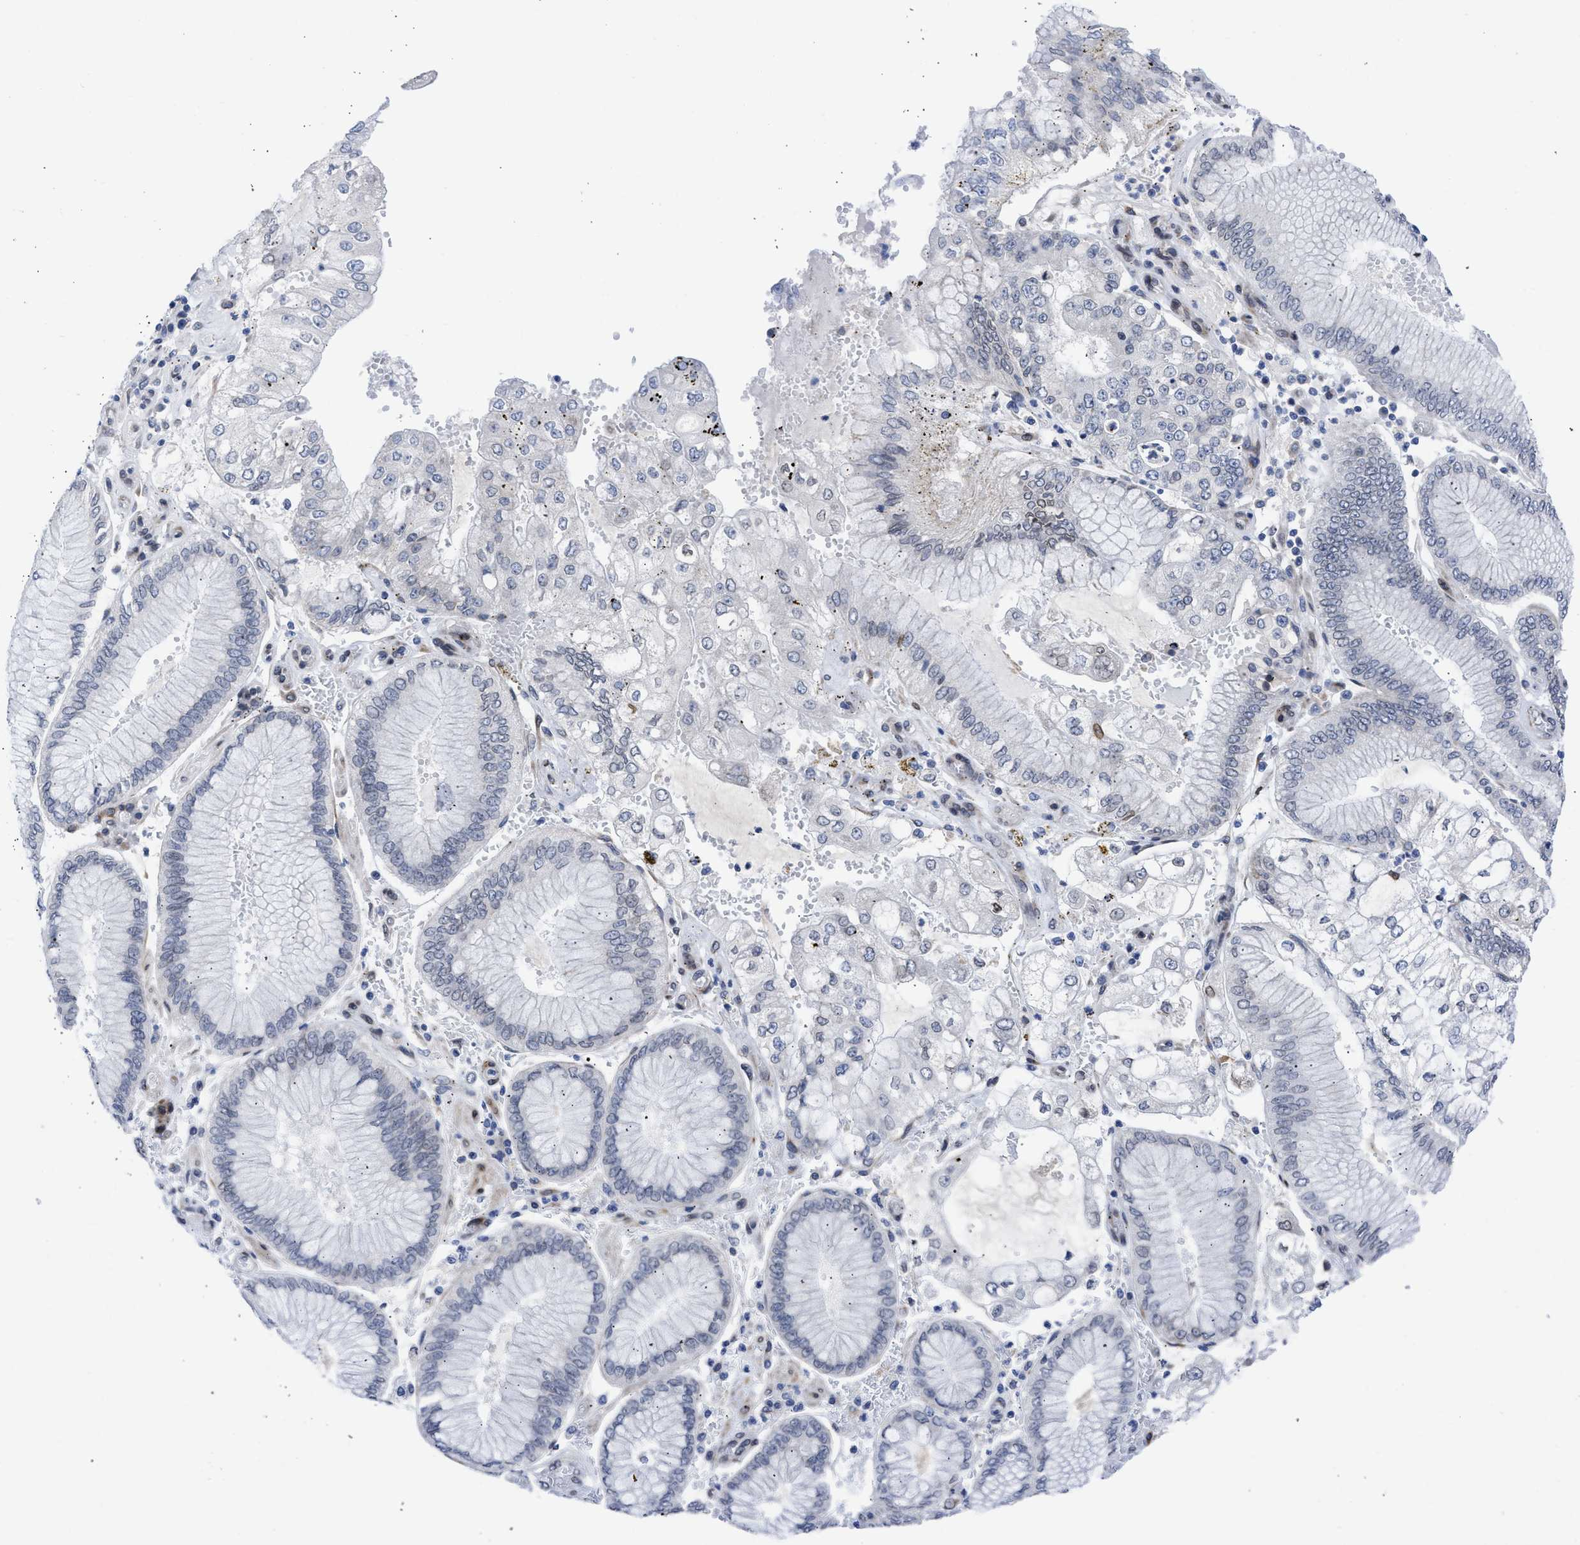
{"staining": {"intensity": "negative", "quantity": "none", "location": "none"}, "tissue": "stomach cancer", "cell_type": "Tumor cells", "image_type": "cancer", "snomed": [{"axis": "morphology", "description": "Adenocarcinoma, NOS"}, {"axis": "topography", "description": "Stomach"}], "caption": "Tumor cells show no significant protein staining in stomach cancer (adenocarcinoma).", "gene": "NUP35", "patient": {"sex": "male", "age": 76}}